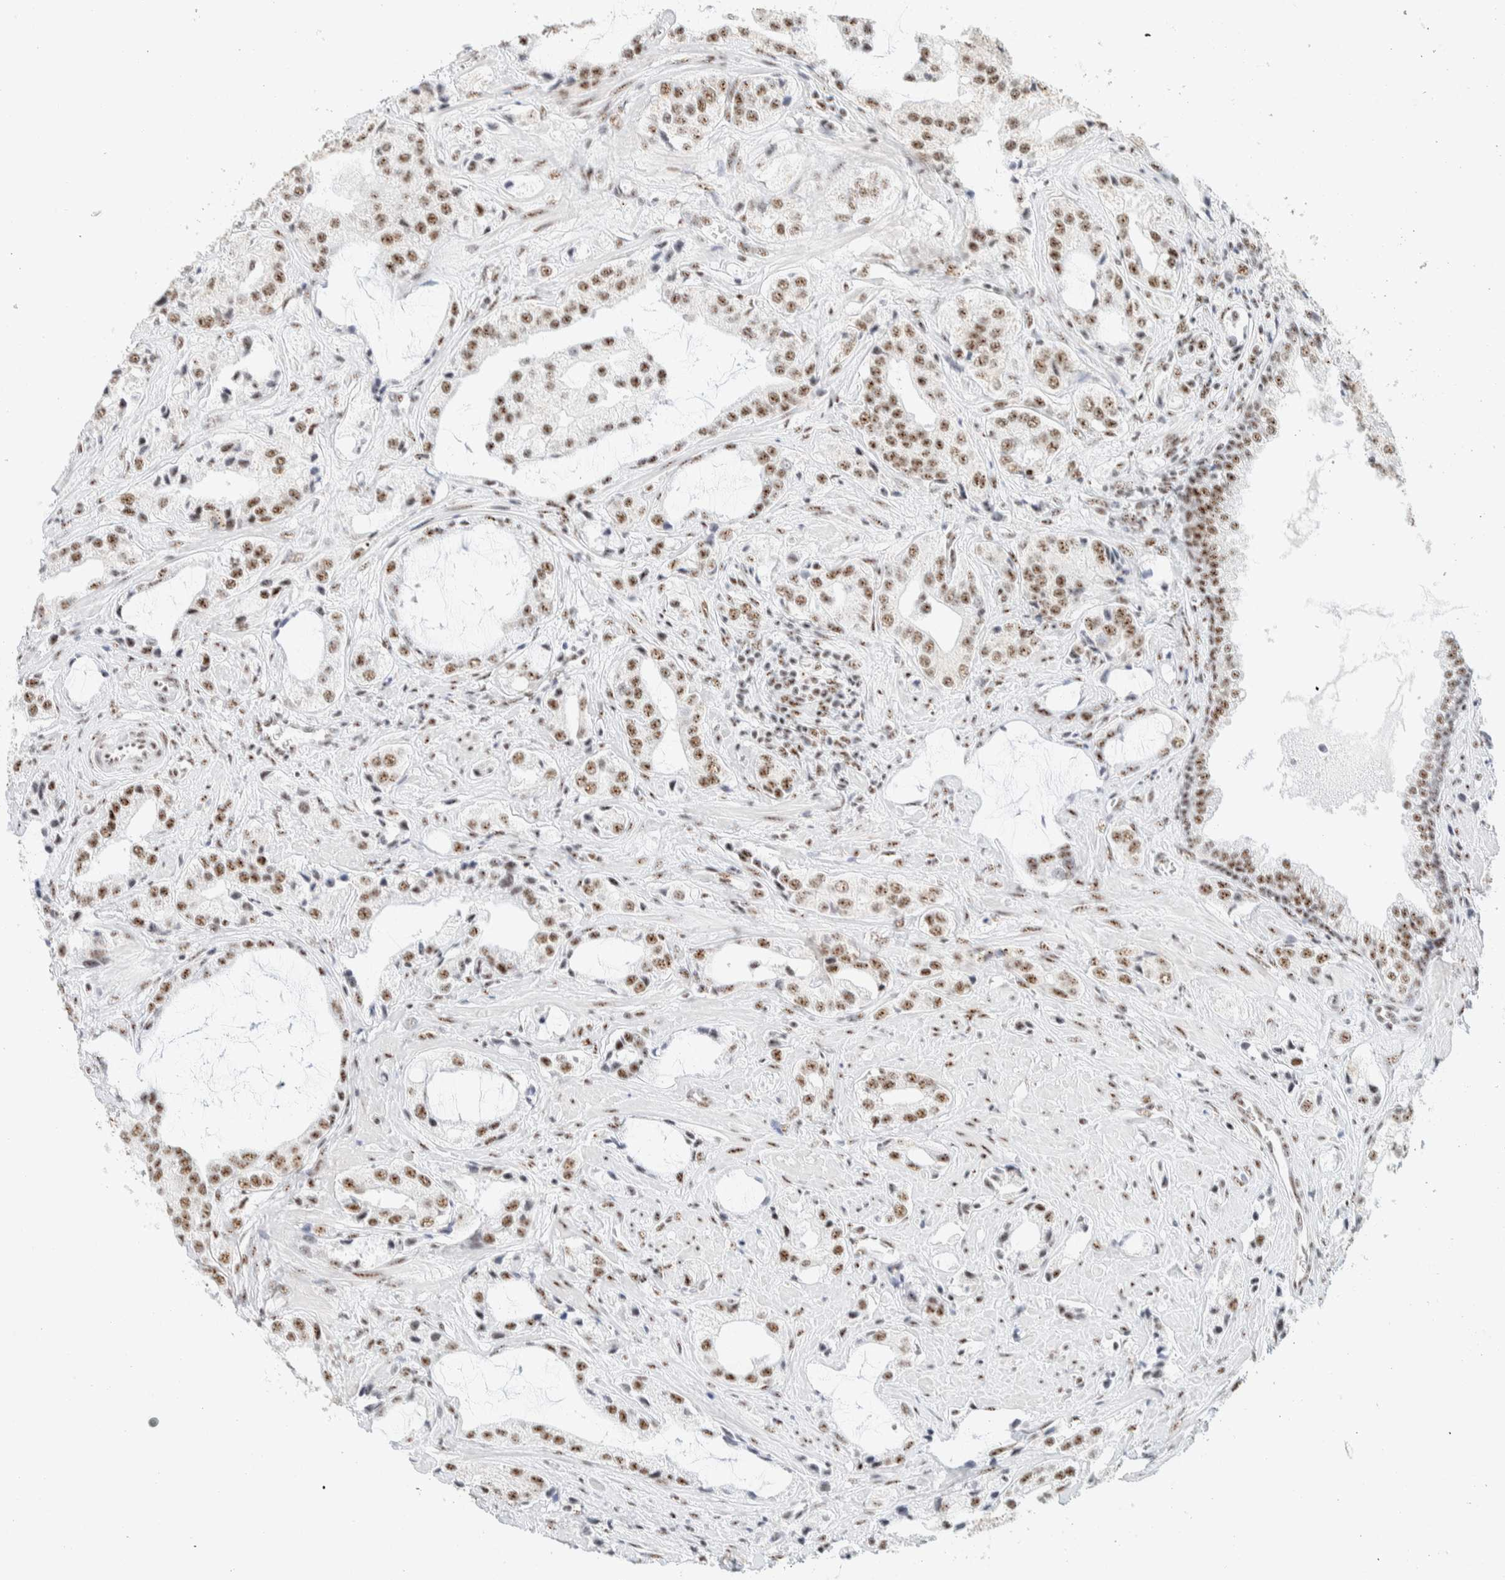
{"staining": {"intensity": "moderate", "quantity": ">75%", "location": "nuclear"}, "tissue": "prostate cancer", "cell_type": "Tumor cells", "image_type": "cancer", "snomed": [{"axis": "morphology", "description": "Adenocarcinoma, High grade"}, {"axis": "topography", "description": "Prostate"}], "caption": "The photomicrograph demonstrates staining of prostate cancer (adenocarcinoma (high-grade)), revealing moderate nuclear protein positivity (brown color) within tumor cells.", "gene": "SON", "patient": {"sex": "male", "age": 66}}